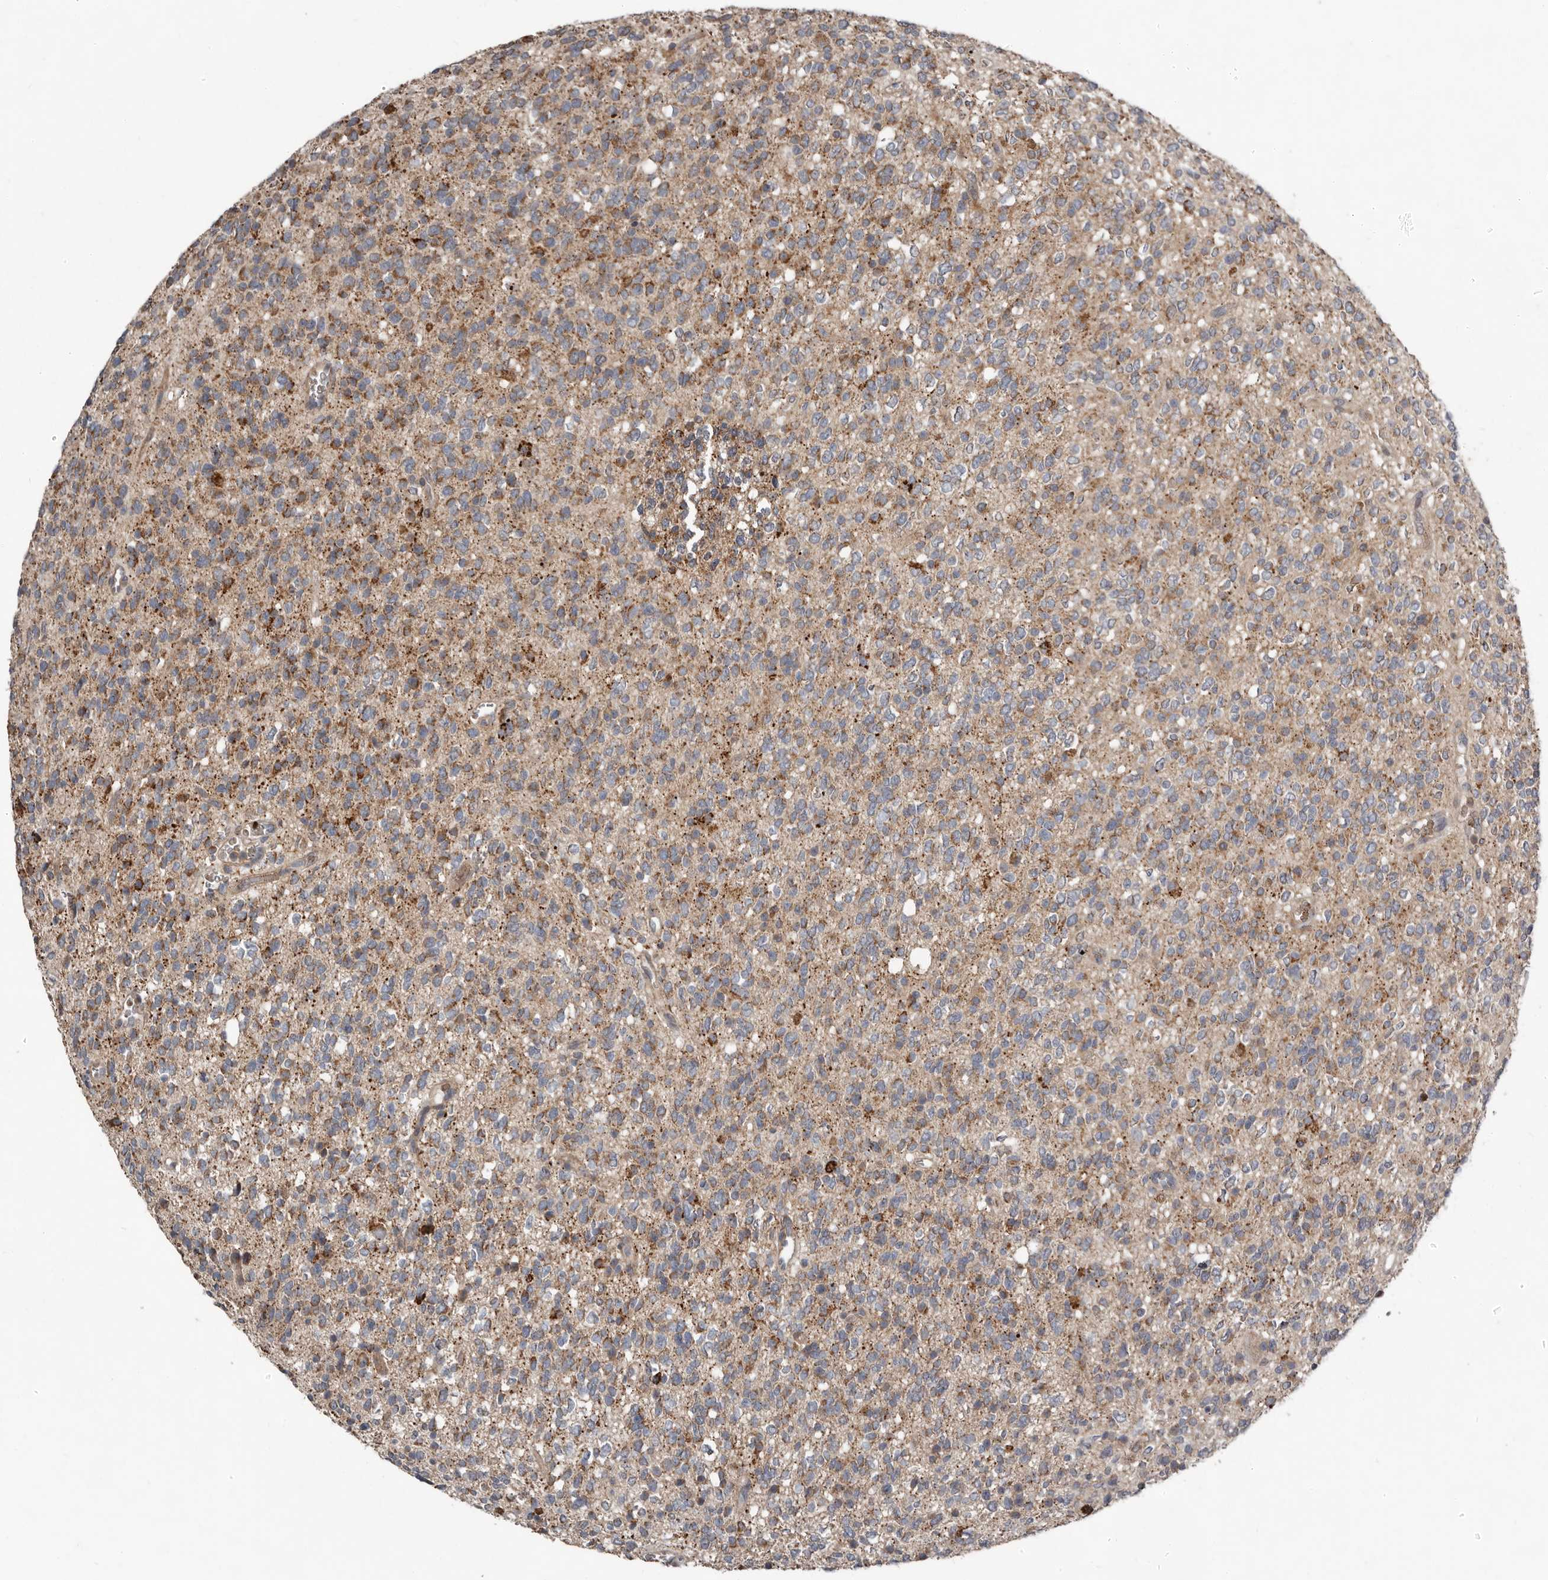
{"staining": {"intensity": "moderate", "quantity": "<25%", "location": "cytoplasmic/membranous"}, "tissue": "glioma", "cell_type": "Tumor cells", "image_type": "cancer", "snomed": [{"axis": "morphology", "description": "Glioma, malignant, High grade"}, {"axis": "topography", "description": "Brain"}], "caption": "Immunohistochemistry (DAB (3,3'-diaminobenzidine)) staining of high-grade glioma (malignant) shows moderate cytoplasmic/membranous protein staining in about <25% of tumor cells.", "gene": "FBXO31", "patient": {"sex": "male", "age": 34}}